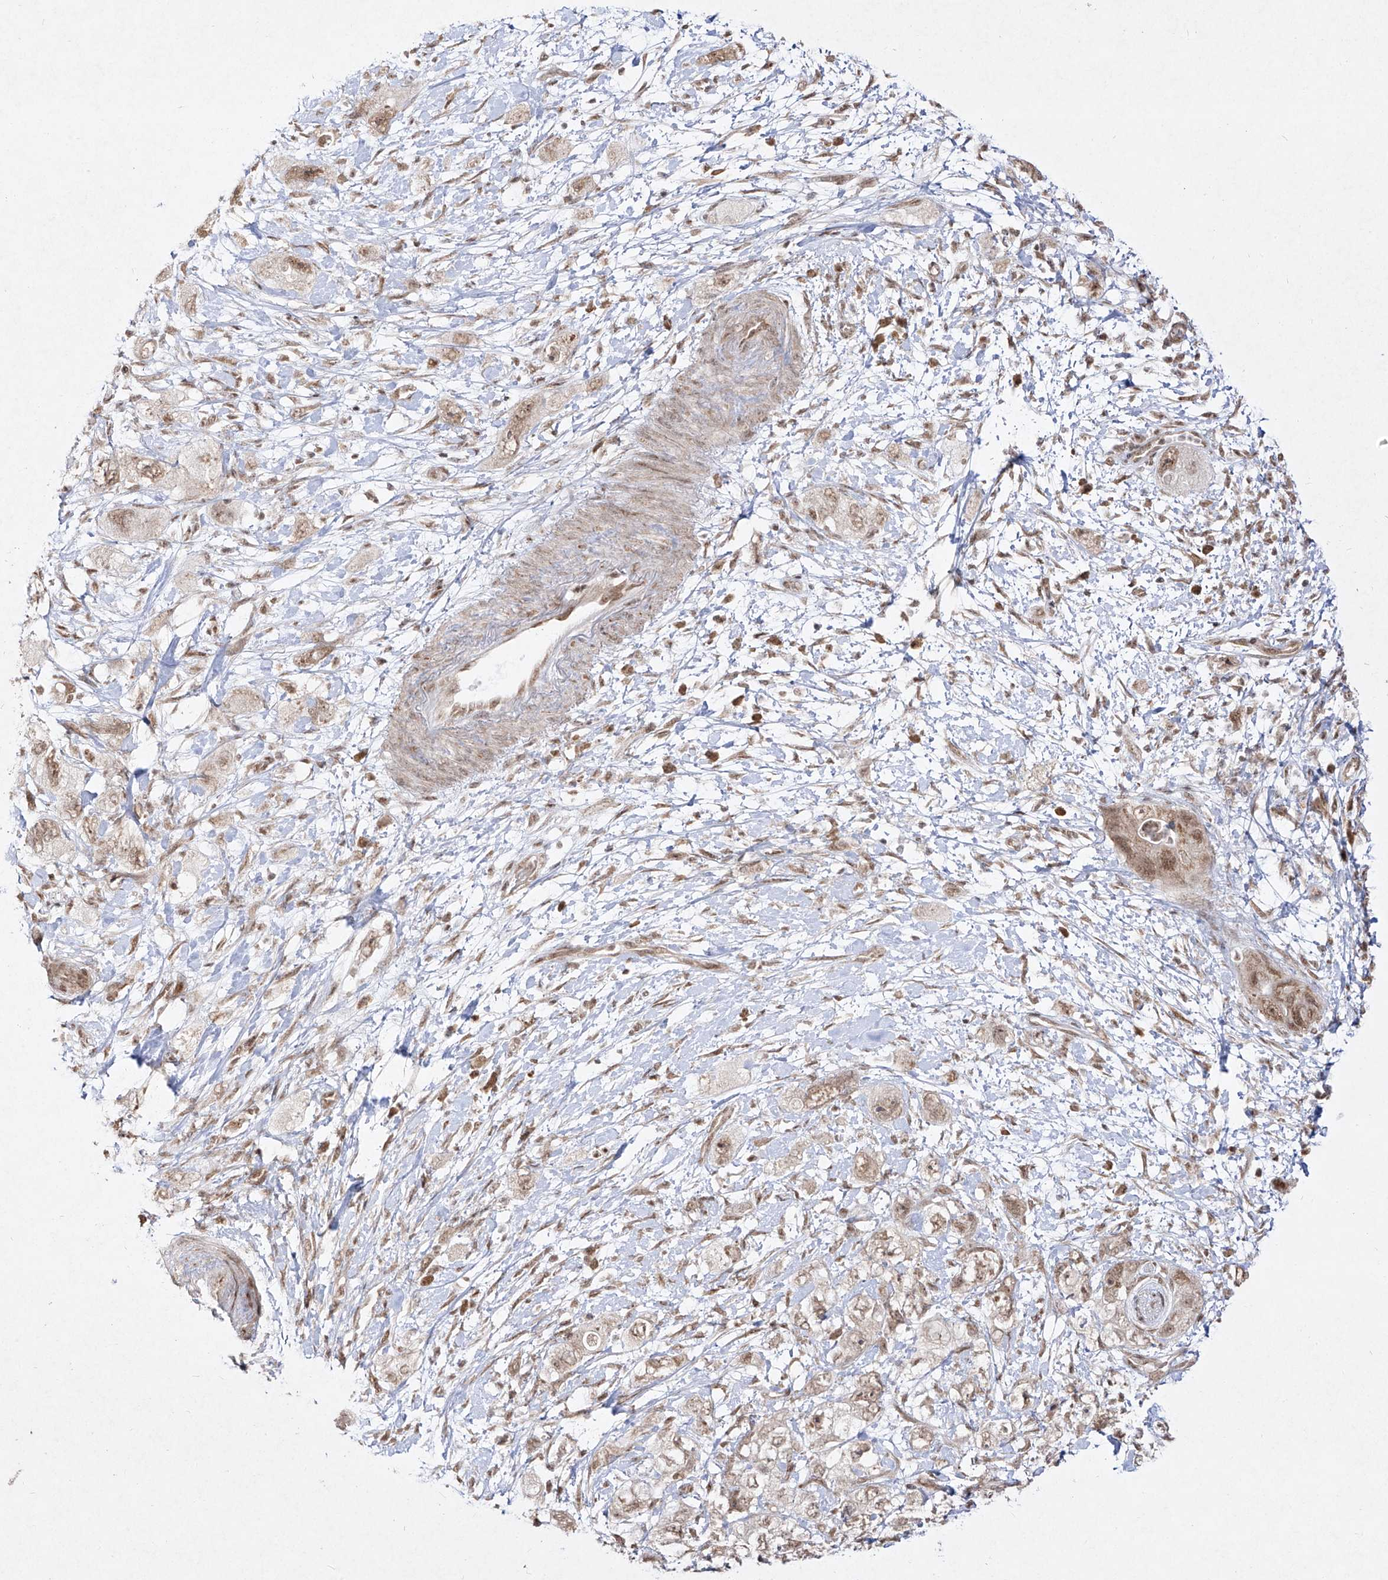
{"staining": {"intensity": "moderate", "quantity": ">75%", "location": "nuclear"}, "tissue": "pancreatic cancer", "cell_type": "Tumor cells", "image_type": "cancer", "snomed": [{"axis": "morphology", "description": "Adenocarcinoma, NOS"}, {"axis": "topography", "description": "Pancreas"}], "caption": "Tumor cells demonstrate moderate nuclear staining in approximately >75% of cells in pancreatic cancer.", "gene": "SNRNP27", "patient": {"sex": "female", "age": 73}}